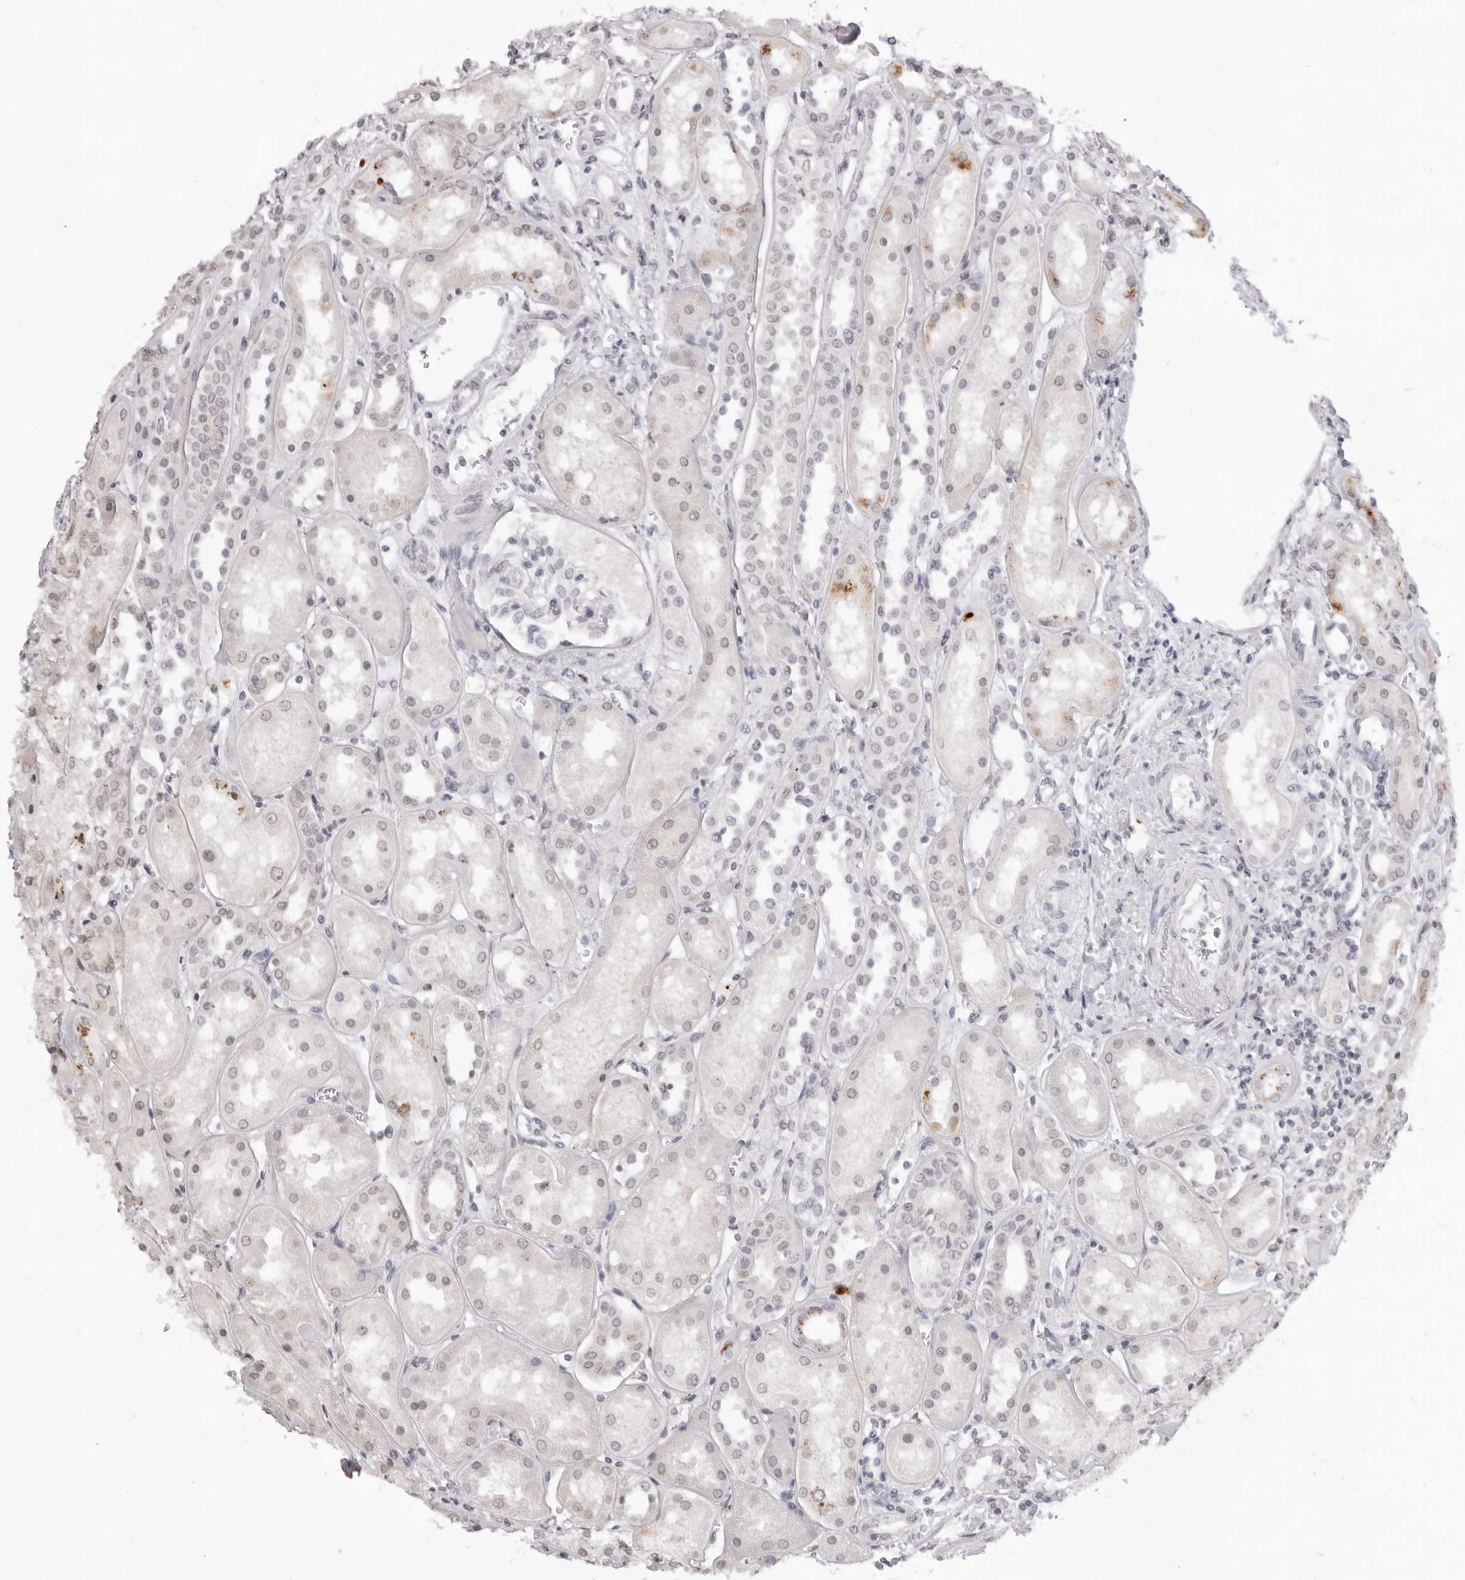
{"staining": {"intensity": "negative", "quantity": "none", "location": "none"}, "tissue": "kidney", "cell_type": "Cells in glomeruli", "image_type": "normal", "snomed": [{"axis": "morphology", "description": "Normal tissue, NOS"}, {"axis": "topography", "description": "Kidney"}], "caption": "Human kidney stained for a protein using immunohistochemistry (IHC) reveals no positivity in cells in glomeruli.", "gene": "NTM", "patient": {"sex": "male", "age": 70}}